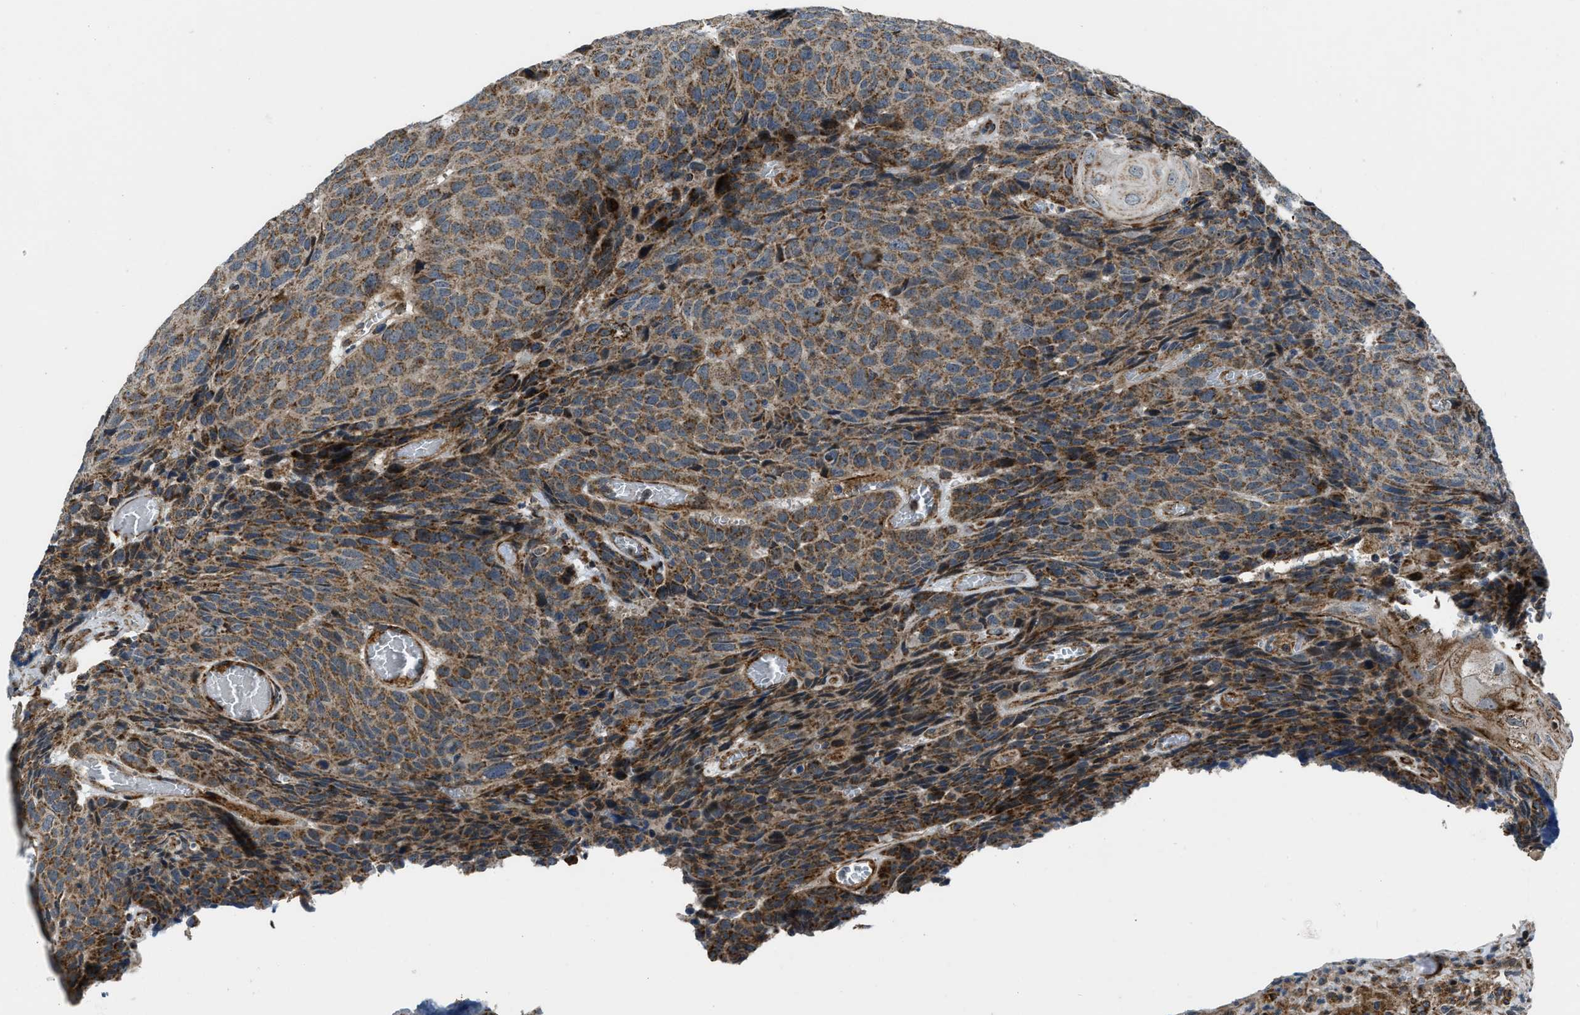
{"staining": {"intensity": "strong", "quantity": ">75%", "location": "cytoplasmic/membranous"}, "tissue": "head and neck cancer", "cell_type": "Tumor cells", "image_type": "cancer", "snomed": [{"axis": "morphology", "description": "Squamous cell carcinoma, NOS"}, {"axis": "topography", "description": "Head-Neck"}], "caption": "The micrograph shows immunohistochemical staining of head and neck cancer. There is strong cytoplasmic/membranous expression is appreciated in approximately >75% of tumor cells.", "gene": "GSDME", "patient": {"sex": "male", "age": 66}}